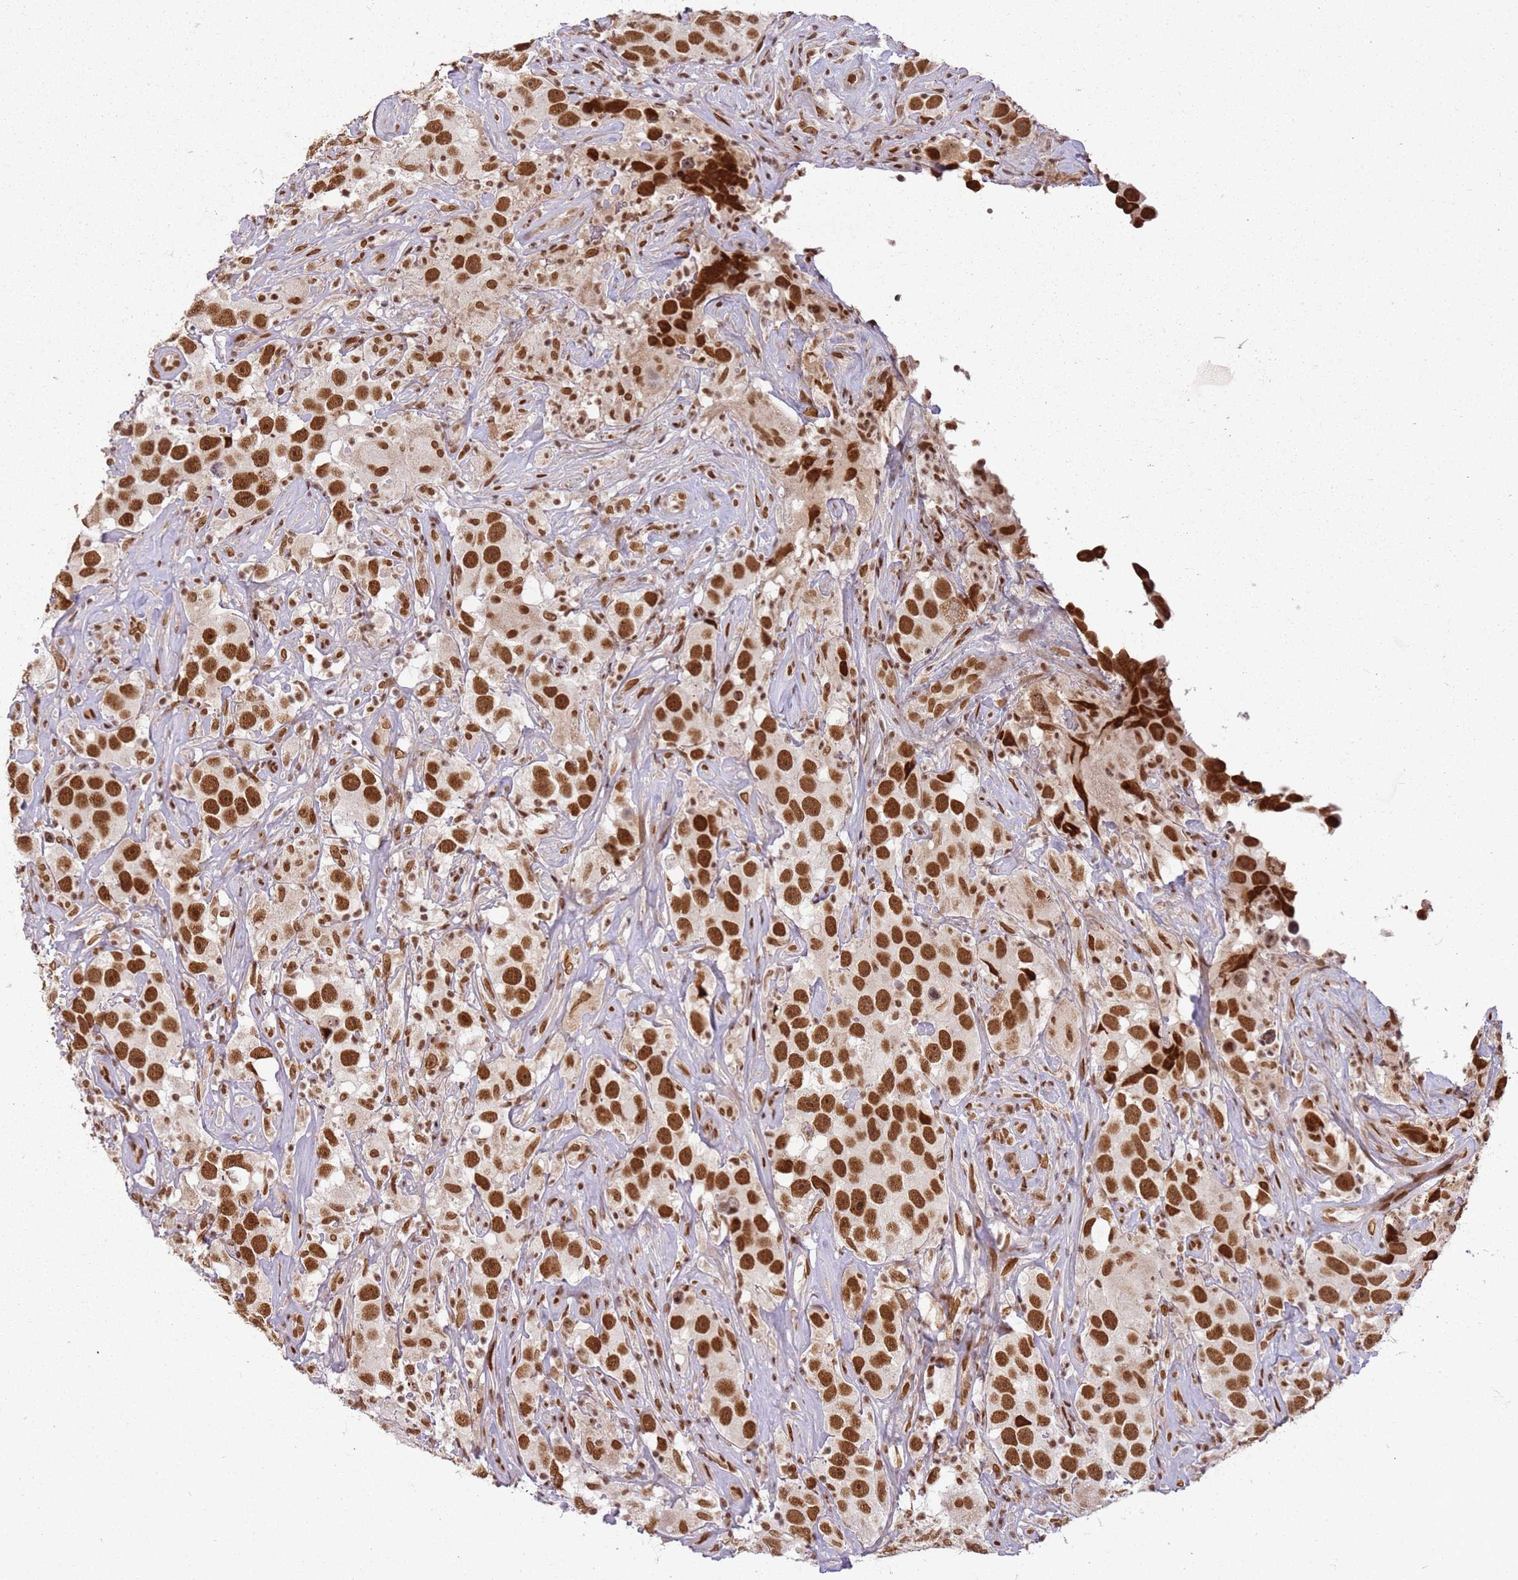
{"staining": {"intensity": "strong", "quantity": ">75%", "location": "nuclear"}, "tissue": "testis cancer", "cell_type": "Tumor cells", "image_type": "cancer", "snomed": [{"axis": "morphology", "description": "Seminoma, NOS"}, {"axis": "topography", "description": "Testis"}], "caption": "Strong nuclear protein staining is identified in approximately >75% of tumor cells in testis cancer (seminoma).", "gene": "TENT4A", "patient": {"sex": "male", "age": 49}}